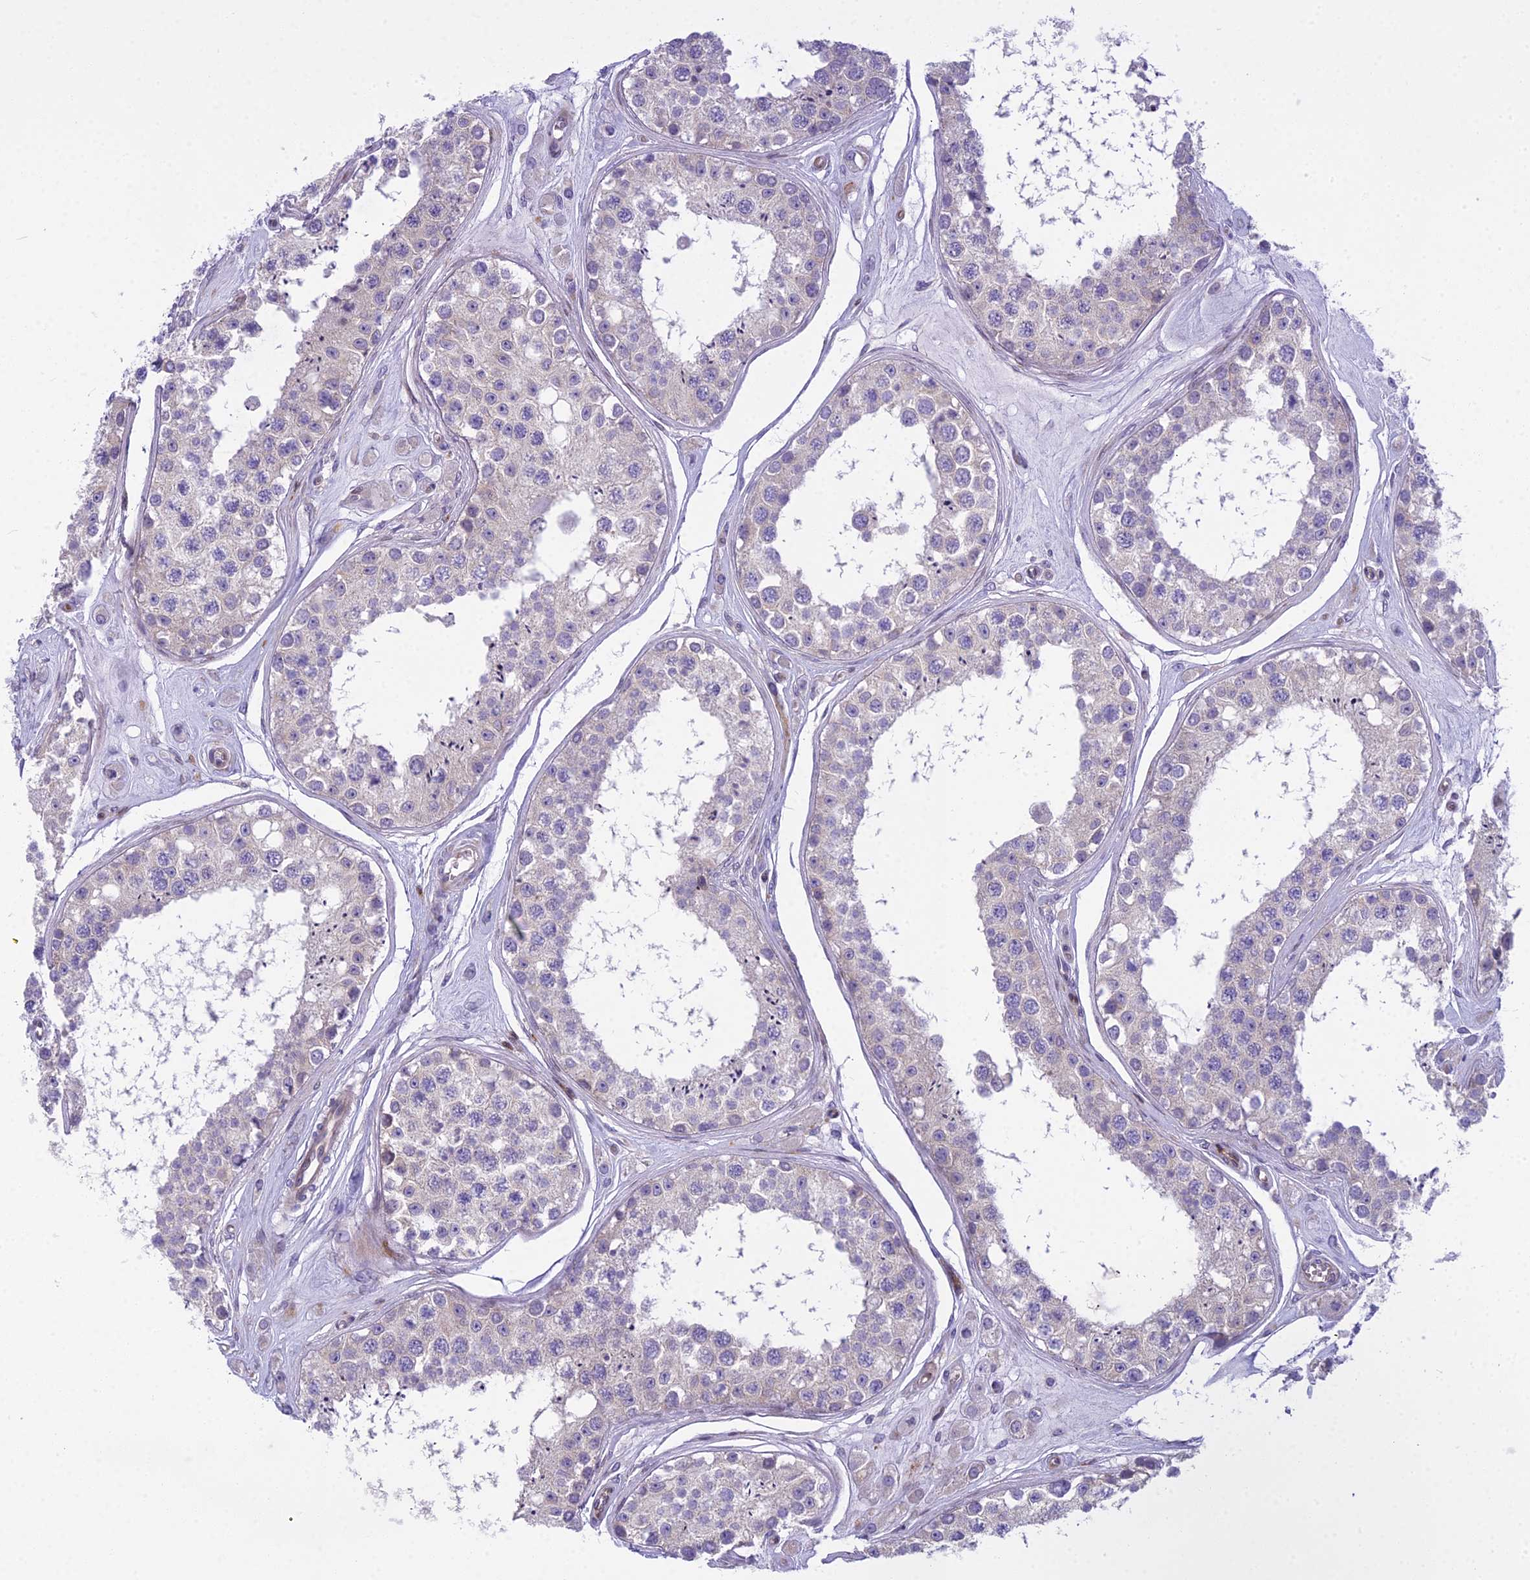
{"staining": {"intensity": "weak", "quantity": "<25%", "location": "cytoplasmic/membranous"}, "tissue": "testis", "cell_type": "Cells in seminiferous ducts", "image_type": "normal", "snomed": [{"axis": "morphology", "description": "Normal tissue, NOS"}, {"axis": "topography", "description": "Testis"}], "caption": "High power microscopy micrograph of an IHC micrograph of unremarkable testis, revealing no significant staining in cells in seminiferous ducts.", "gene": "PCDHB14", "patient": {"sex": "male", "age": 25}}